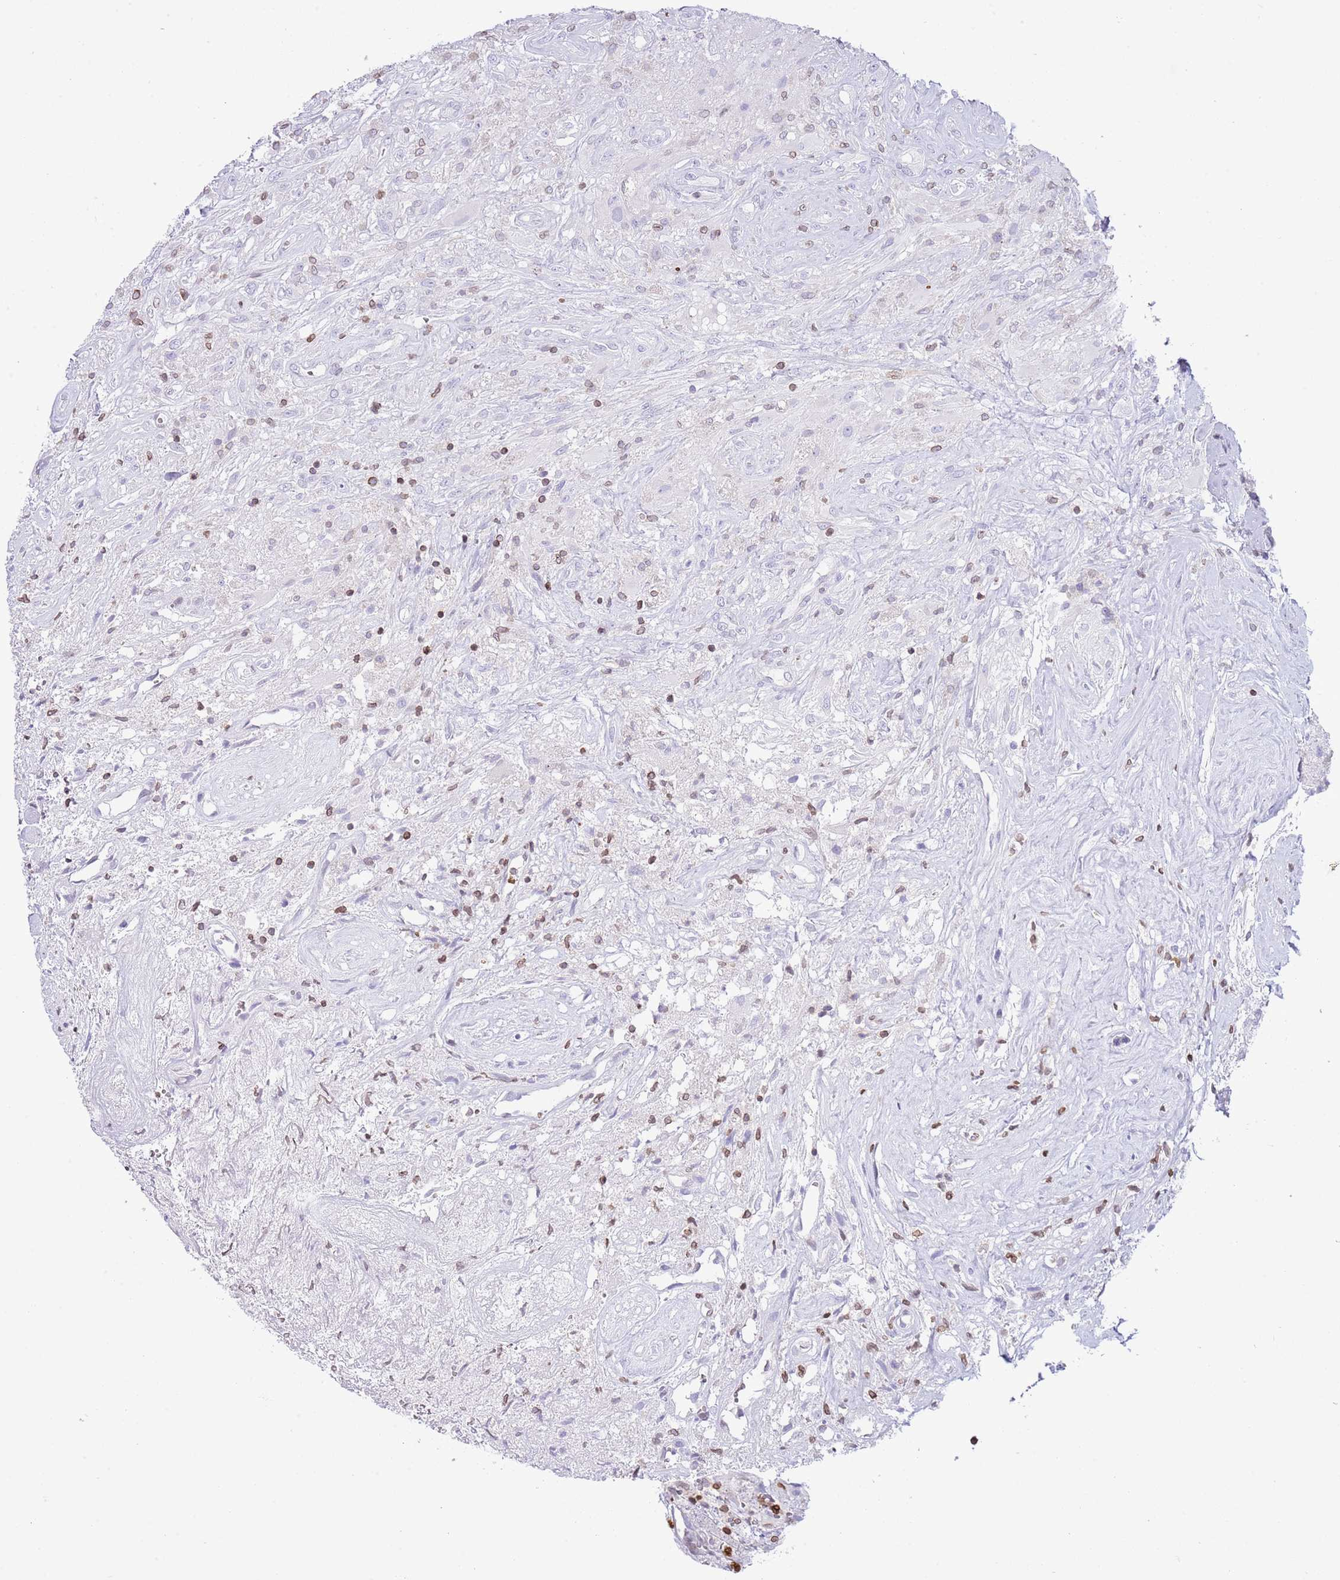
{"staining": {"intensity": "weak", "quantity": "25%-75%", "location": "cytoplasmic/membranous,nuclear"}, "tissue": "glioma", "cell_type": "Tumor cells", "image_type": "cancer", "snomed": [{"axis": "morphology", "description": "Glioma, malignant, High grade"}, {"axis": "topography", "description": "Brain"}], "caption": "Brown immunohistochemical staining in high-grade glioma (malignant) reveals weak cytoplasmic/membranous and nuclear staining in approximately 25%-75% of tumor cells.", "gene": "LBR", "patient": {"sex": "male", "age": 56}}